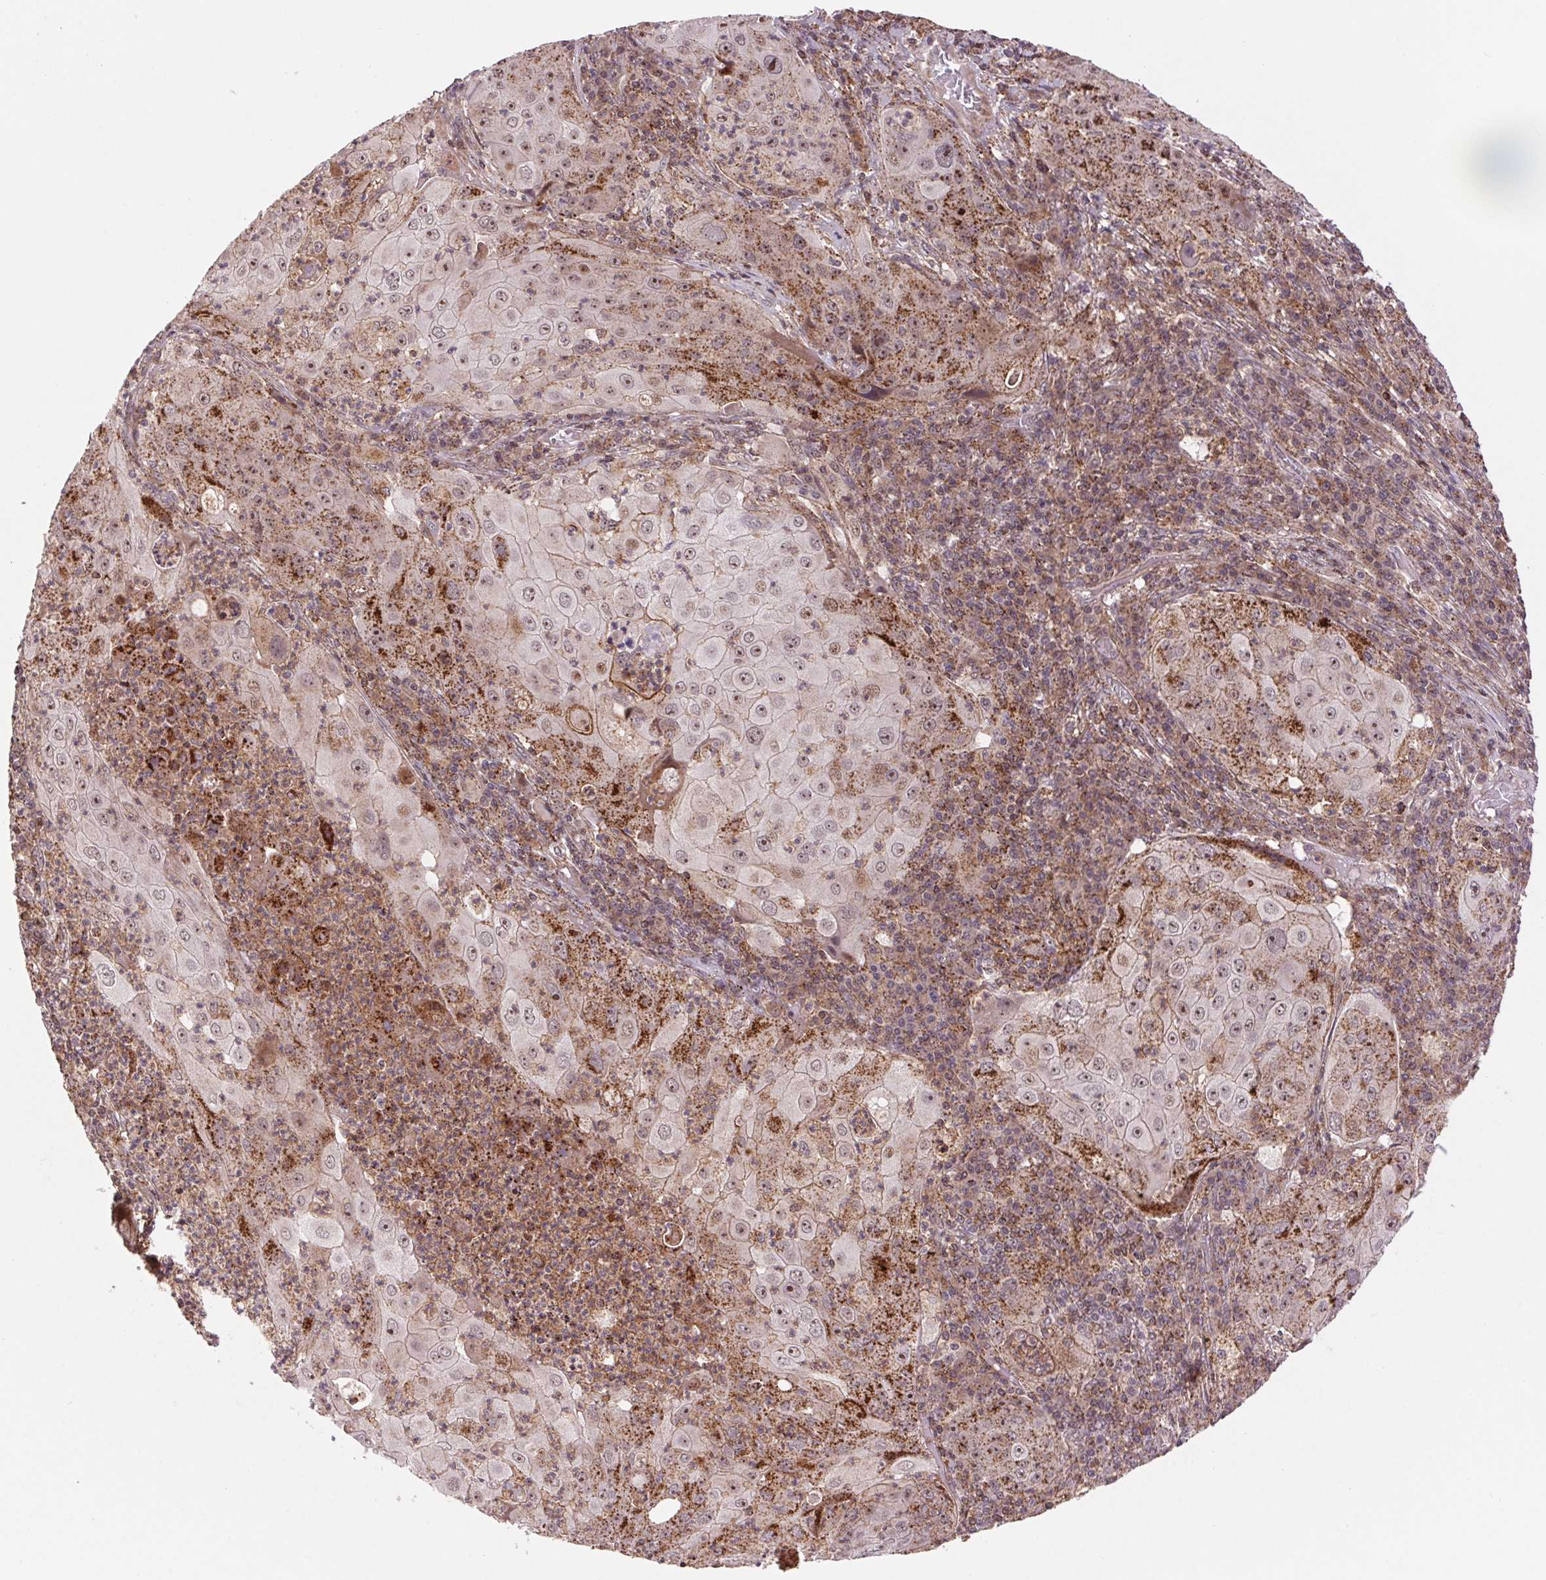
{"staining": {"intensity": "moderate", "quantity": ">75%", "location": "cytoplasmic/membranous,nuclear"}, "tissue": "lung cancer", "cell_type": "Tumor cells", "image_type": "cancer", "snomed": [{"axis": "morphology", "description": "Squamous cell carcinoma, NOS"}, {"axis": "topography", "description": "Lung"}], "caption": "Lung cancer (squamous cell carcinoma) was stained to show a protein in brown. There is medium levels of moderate cytoplasmic/membranous and nuclear staining in approximately >75% of tumor cells.", "gene": "CHMP4B", "patient": {"sex": "female", "age": 59}}